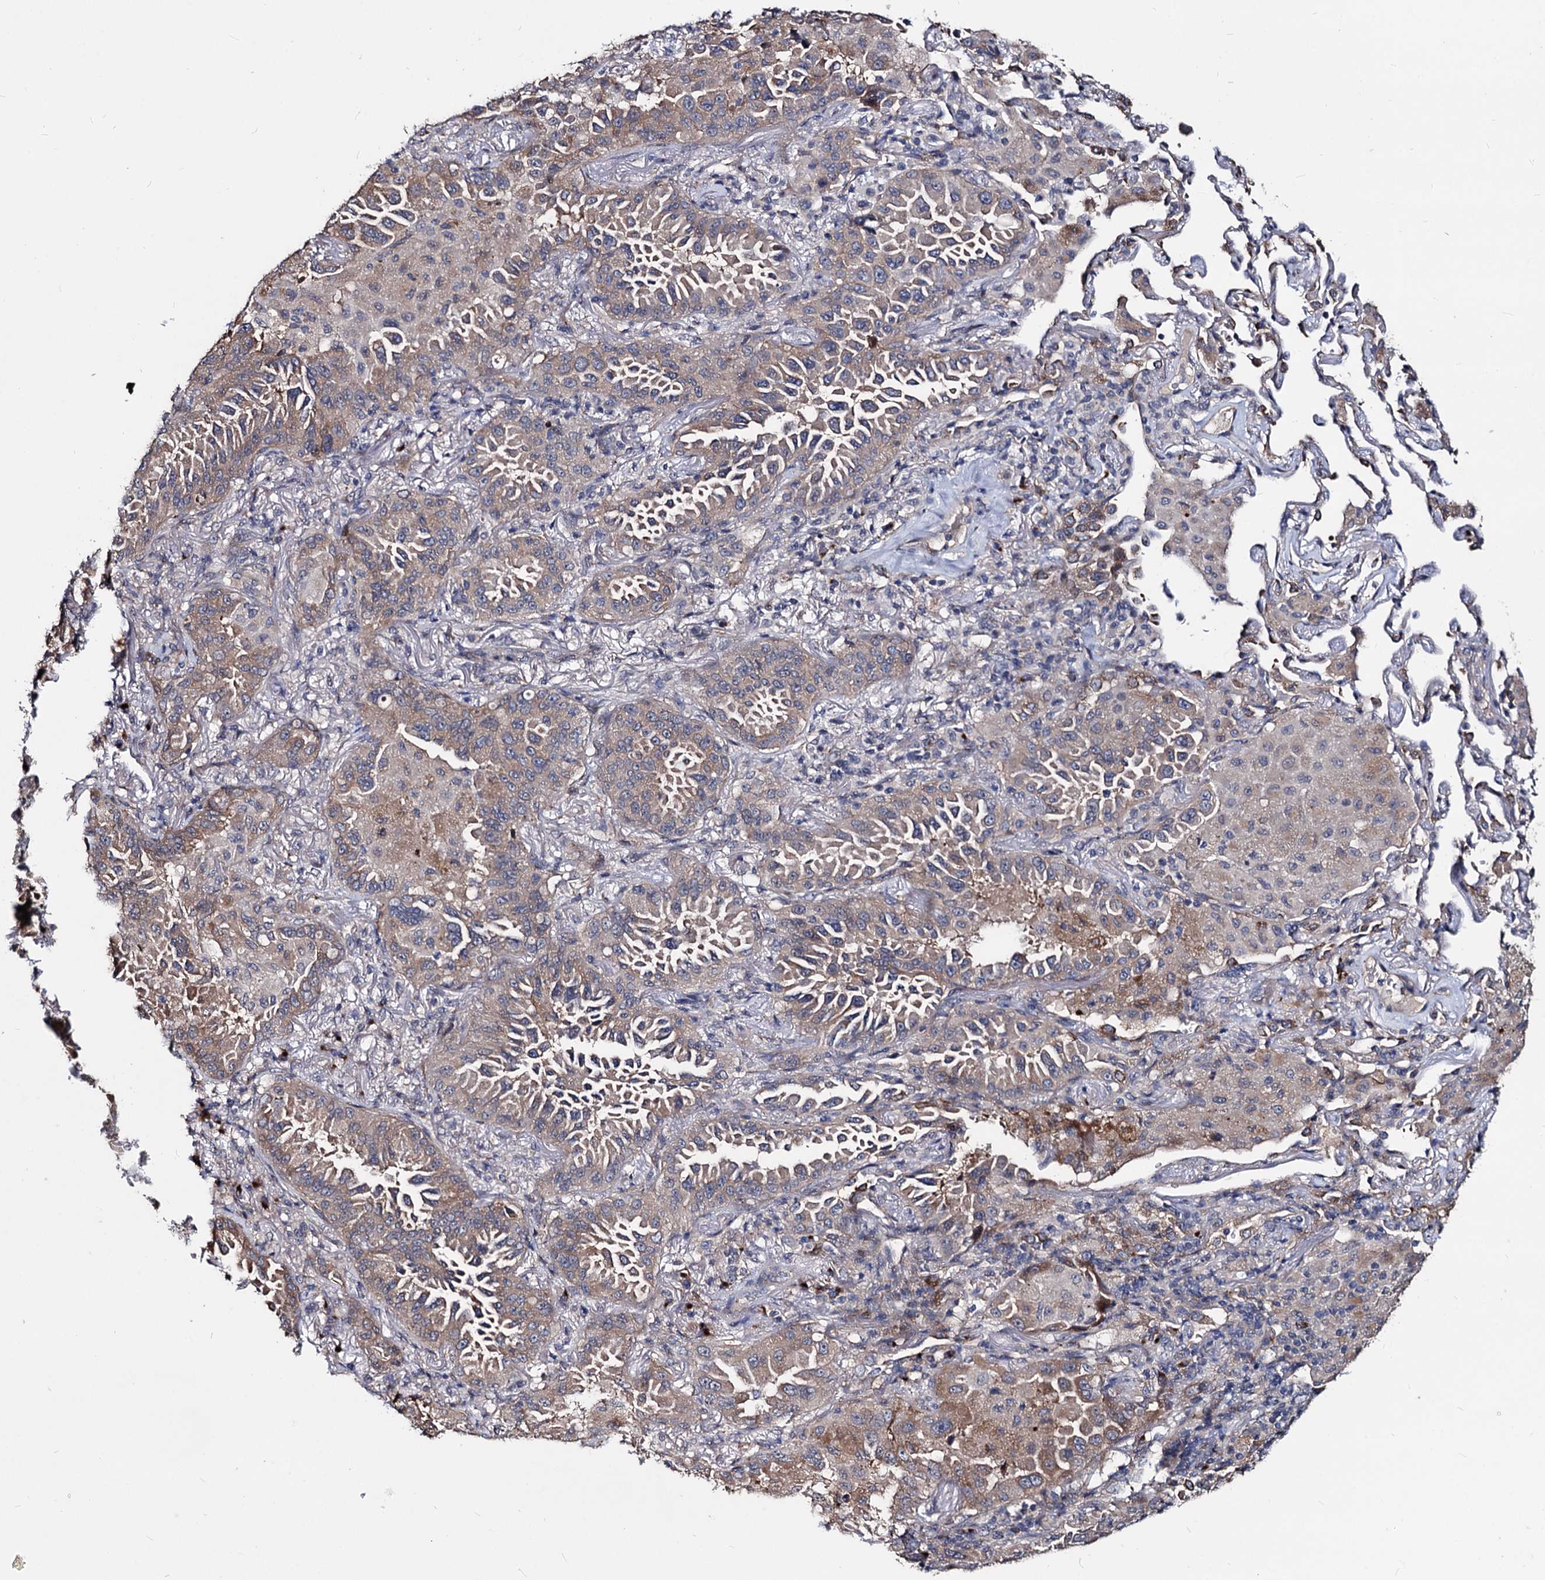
{"staining": {"intensity": "weak", "quantity": ">75%", "location": "cytoplasmic/membranous"}, "tissue": "lung cancer", "cell_type": "Tumor cells", "image_type": "cancer", "snomed": [{"axis": "morphology", "description": "Adenocarcinoma, NOS"}, {"axis": "topography", "description": "Lung"}], "caption": "Human lung cancer (adenocarcinoma) stained for a protein (brown) displays weak cytoplasmic/membranous positive staining in about >75% of tumor cells.", "gene": "SMAGP", "patient": {"sex": "female", "age": 69}}